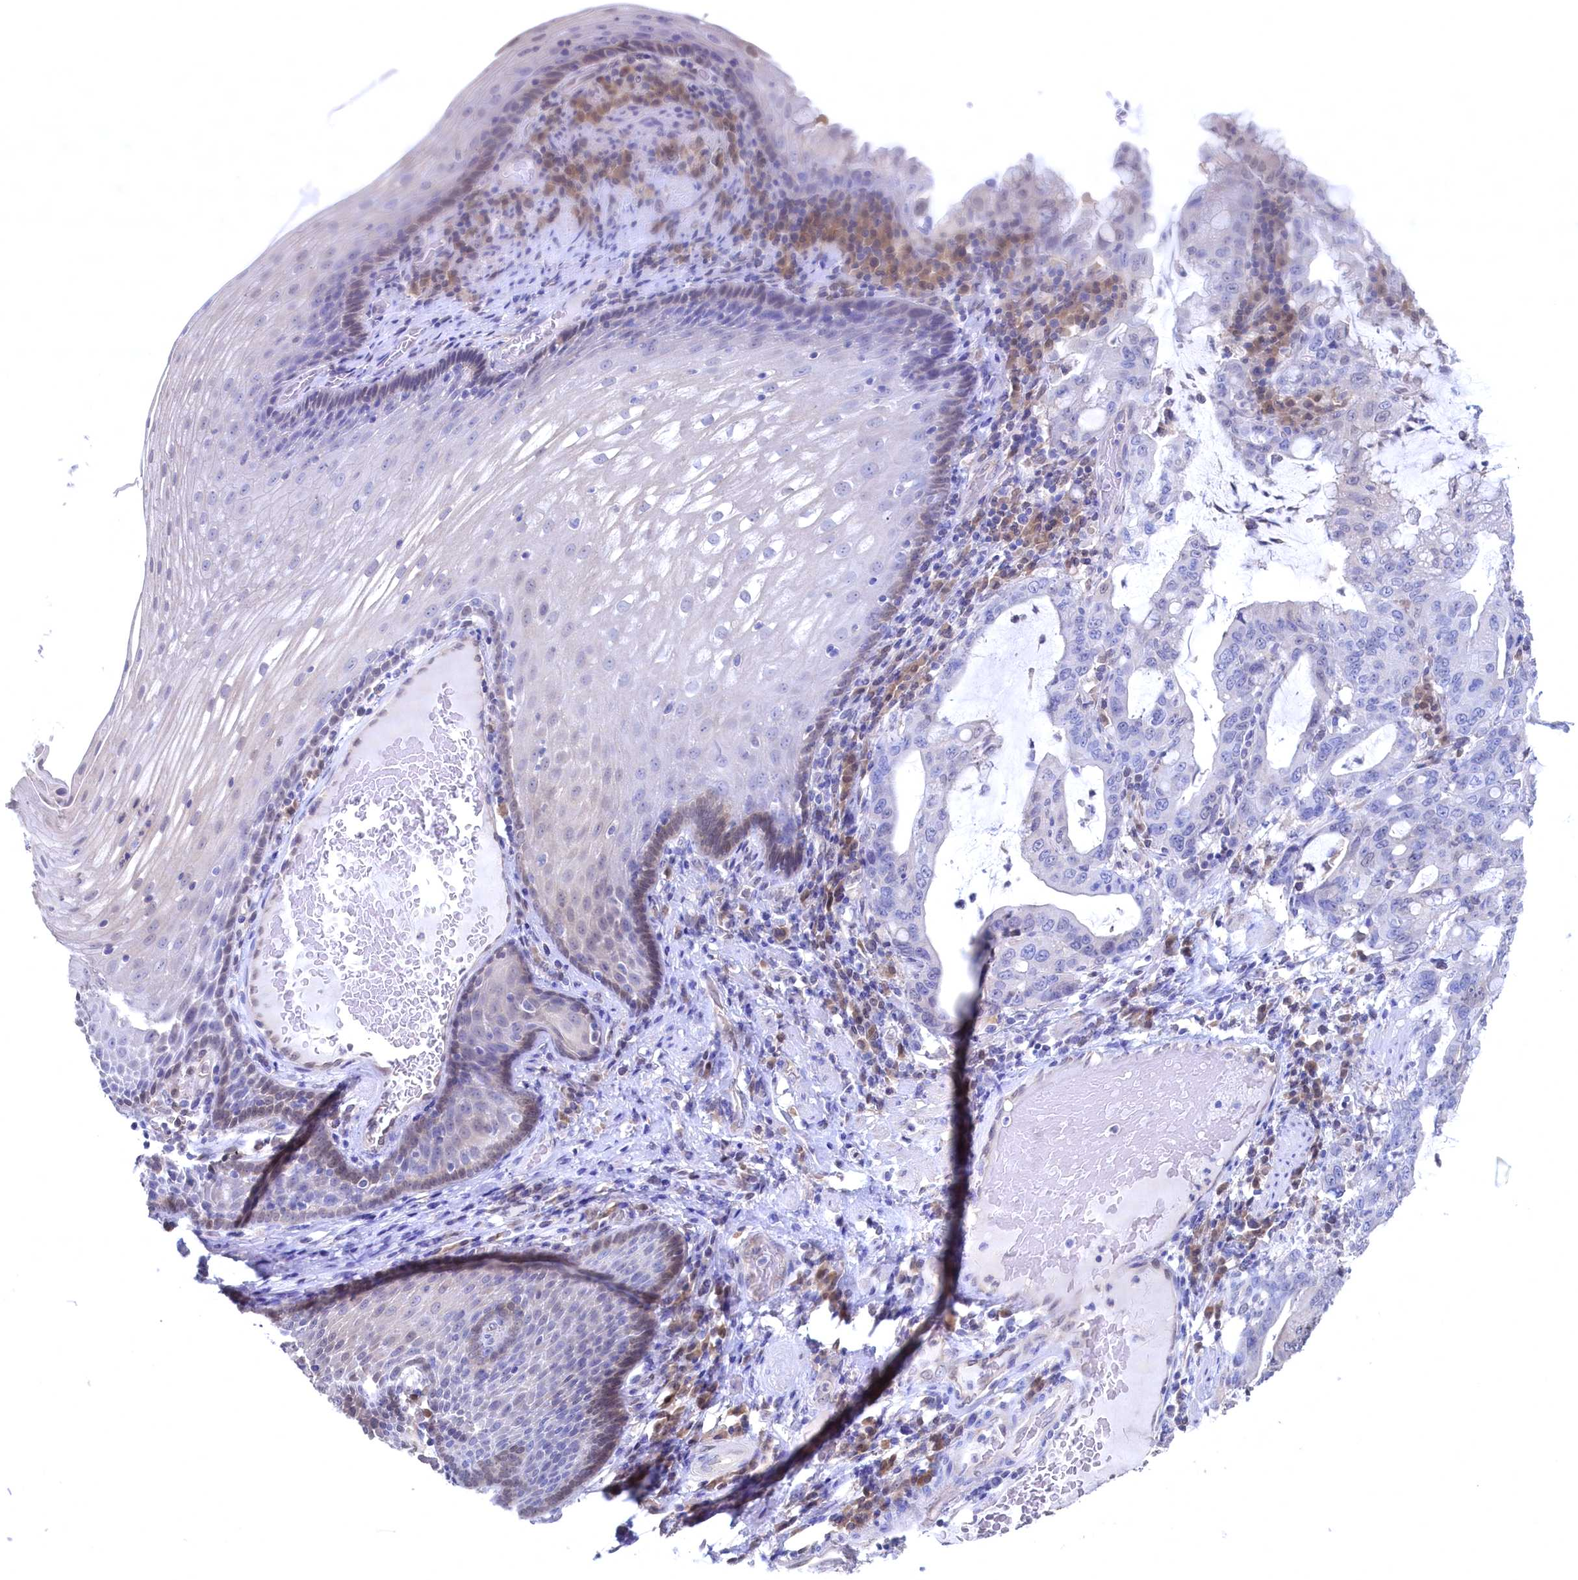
{"staining": {"intensity": "weak", "quantity": "25%-75%", "location": "cytoplasmic/membranous,nuclear"}, "tissue": "stomach cancer", "cell_type": "Tumor cells", "image_type": "cancer", "snomed": [{"axis": "morphology", "description": "Normal tissue, NOS"}, {"axis": "morphology", "description": "Adenocarcinoma, NOS"}, {"axis": "topography", "description": "Esophagus"}, {"axis": "topography", "description": "Stomach, upper"}, {"axis": "topography", "description": "Peripheral nerve tissue"}], "caption": "Stomach adenocarcinoma stained with a protein marker shows weak staining in tumor cells.", "gene": "C11orf54", "patient": {"sex": "male", "age": 62}}